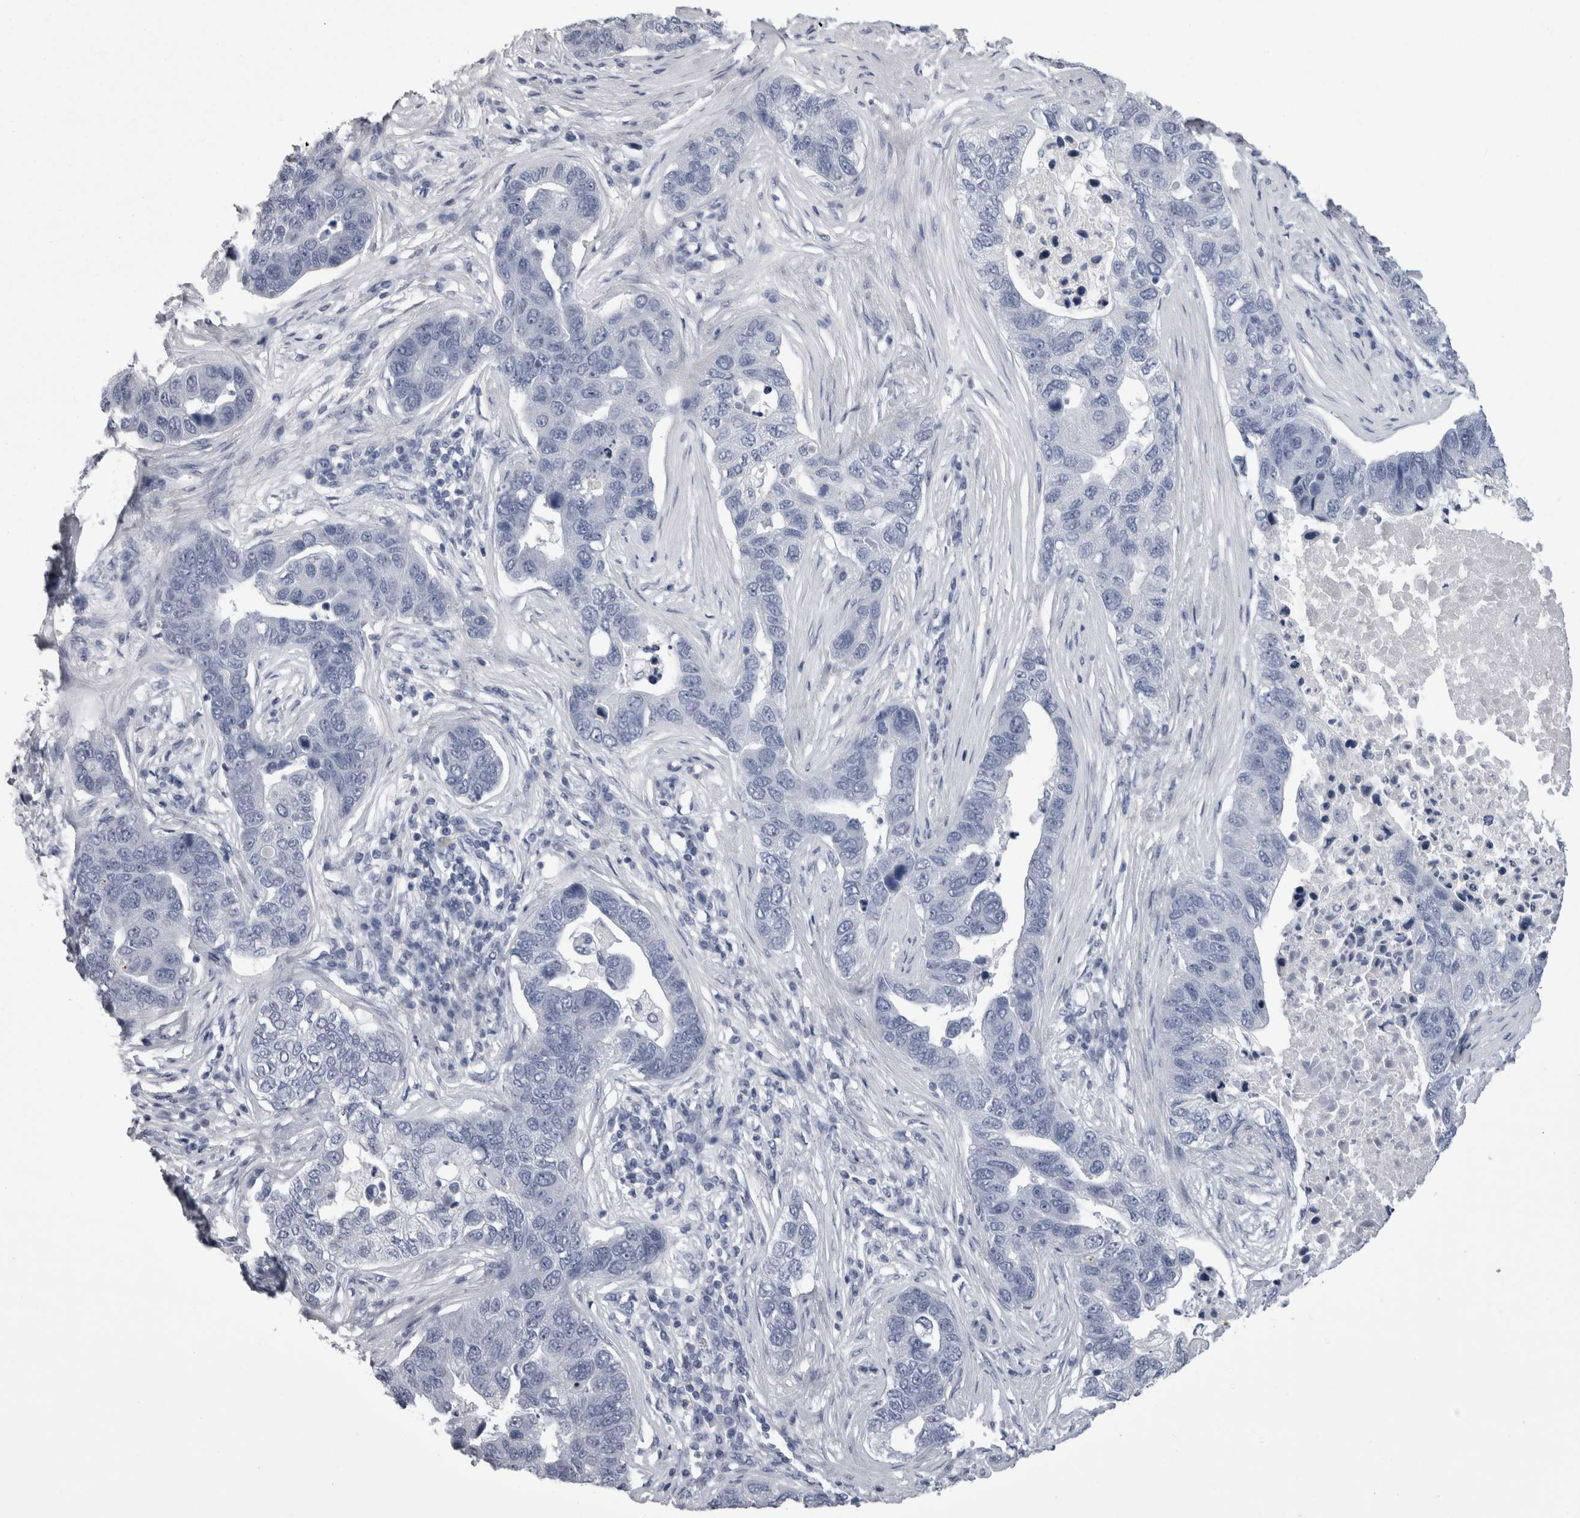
{"staining": {"intensity": "negative", "quantity": "none", "location": "none"}, "tissue": "pancreatic cancer", "cell_type": "Tumor cells", "image_type": "cancer", "snomed": [{"axis": "morphology", "description": "Adenocarcinoma, NOS"}, {"axis": "topography", "description": "Pancreas"}], "caption": "Pancreatic cancer (adenocarcinoma) stained for a protein using immunohistochemistry reveals no staining tumor cells.", "gene": "ALDH8A1", "patient": {"sex": "female", "age": 61}}